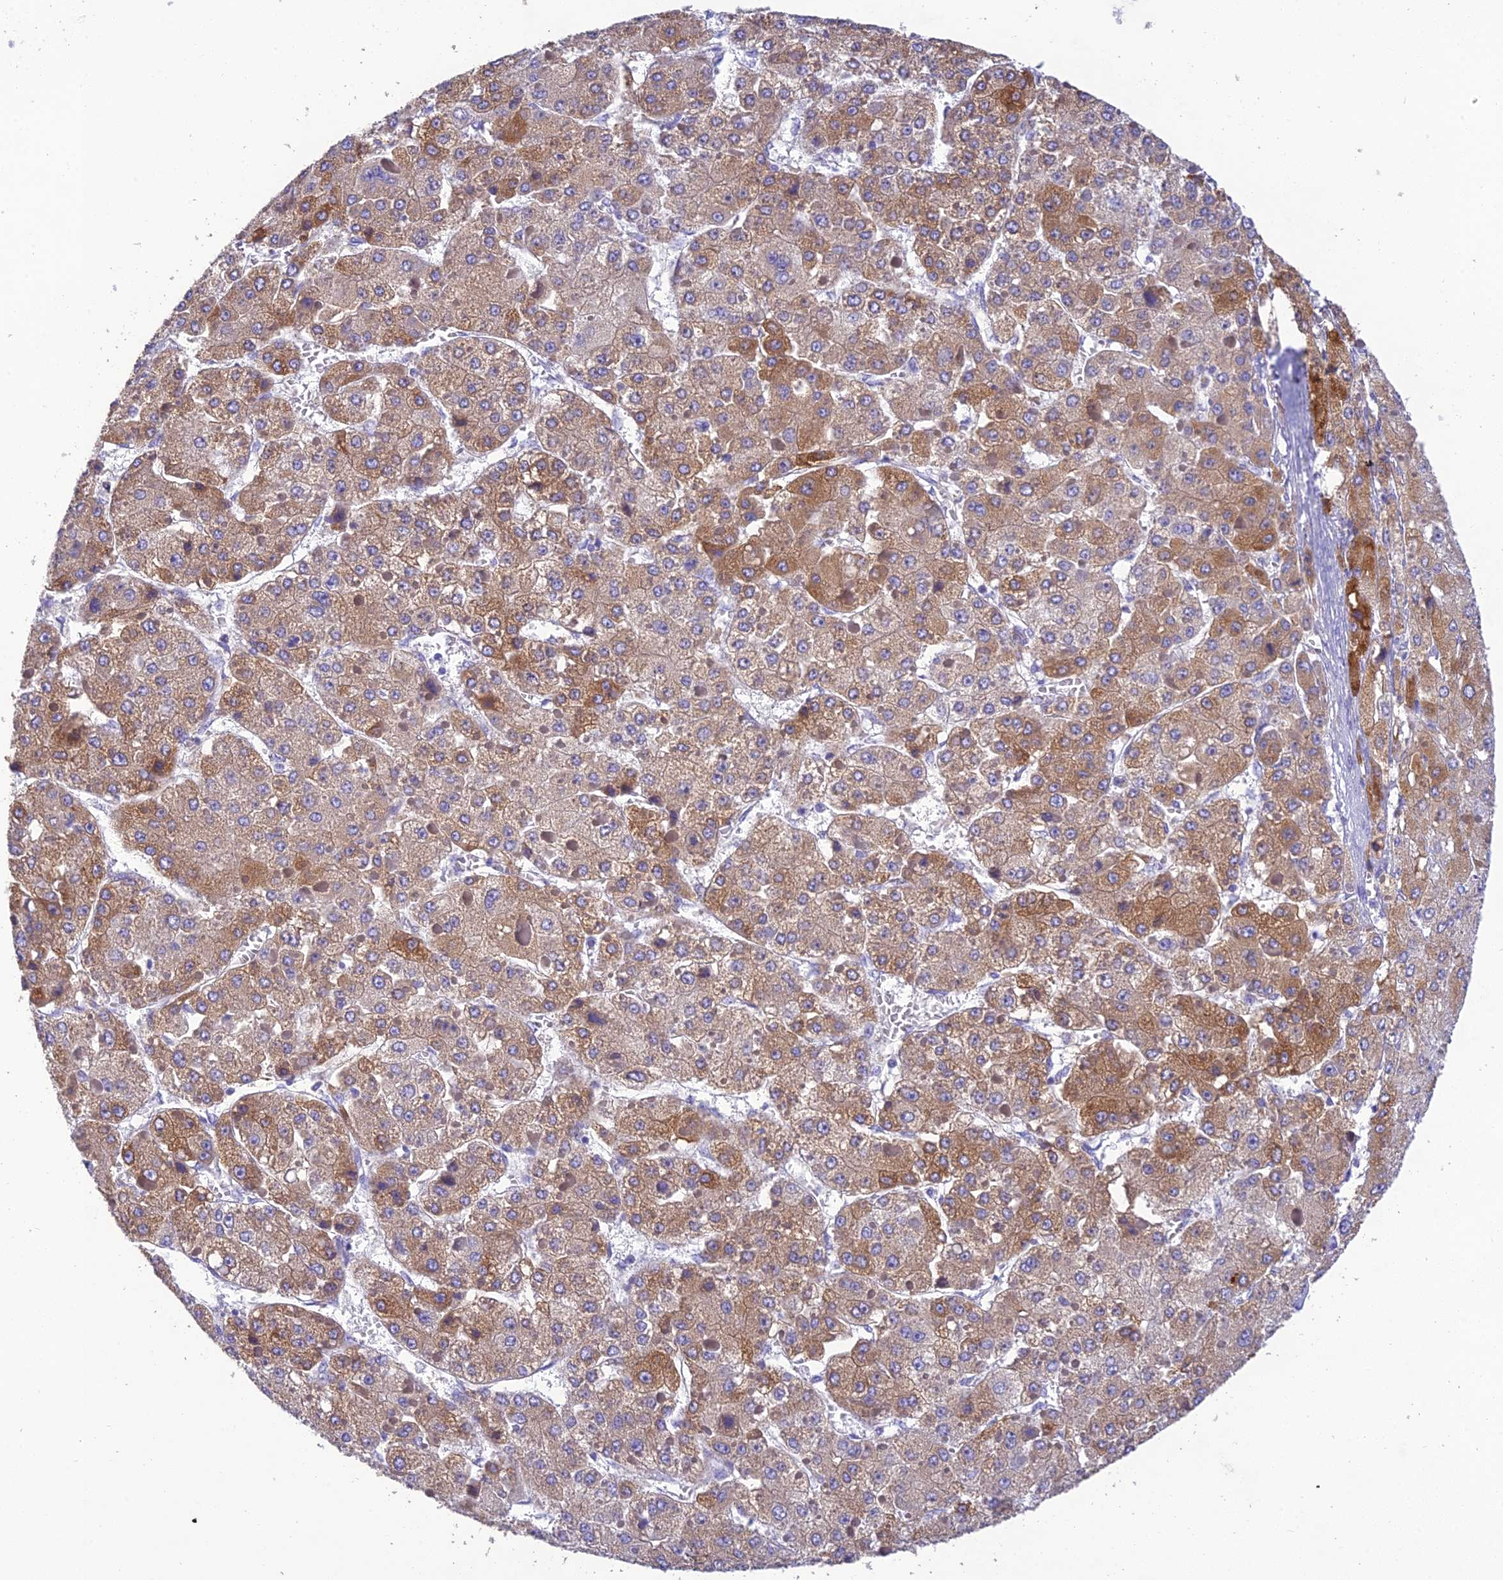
{"staining": {"intensity": "moderate", "quantity": "25%-75%", "location": "cytoplasmic/membranous"}, "tissue": "liver cancer", "cell_type": "Tumor cells", "image_type": "cancer", "snomed": [{"axis": "morphology", "description": "Carcinoma, Hepatocellular, NOS"}, {"axis": "topography", "description": "Liver"}], "caption": "Protein expression analysis of hepatocellular carcinoma (liver) demonstrates moderate cytoplasmic/membranous positivity in approximately 25%-75% of tumor cells. The staining was performed using DAB (3,3'-diaminobenzidine) to visualize the protein expression in brown, while the nuclei were stained in blue with hematoxylin (Magnification: 20x).", "gene": "HSD17B2", "patient": {"sex": "female", "age": 73}}